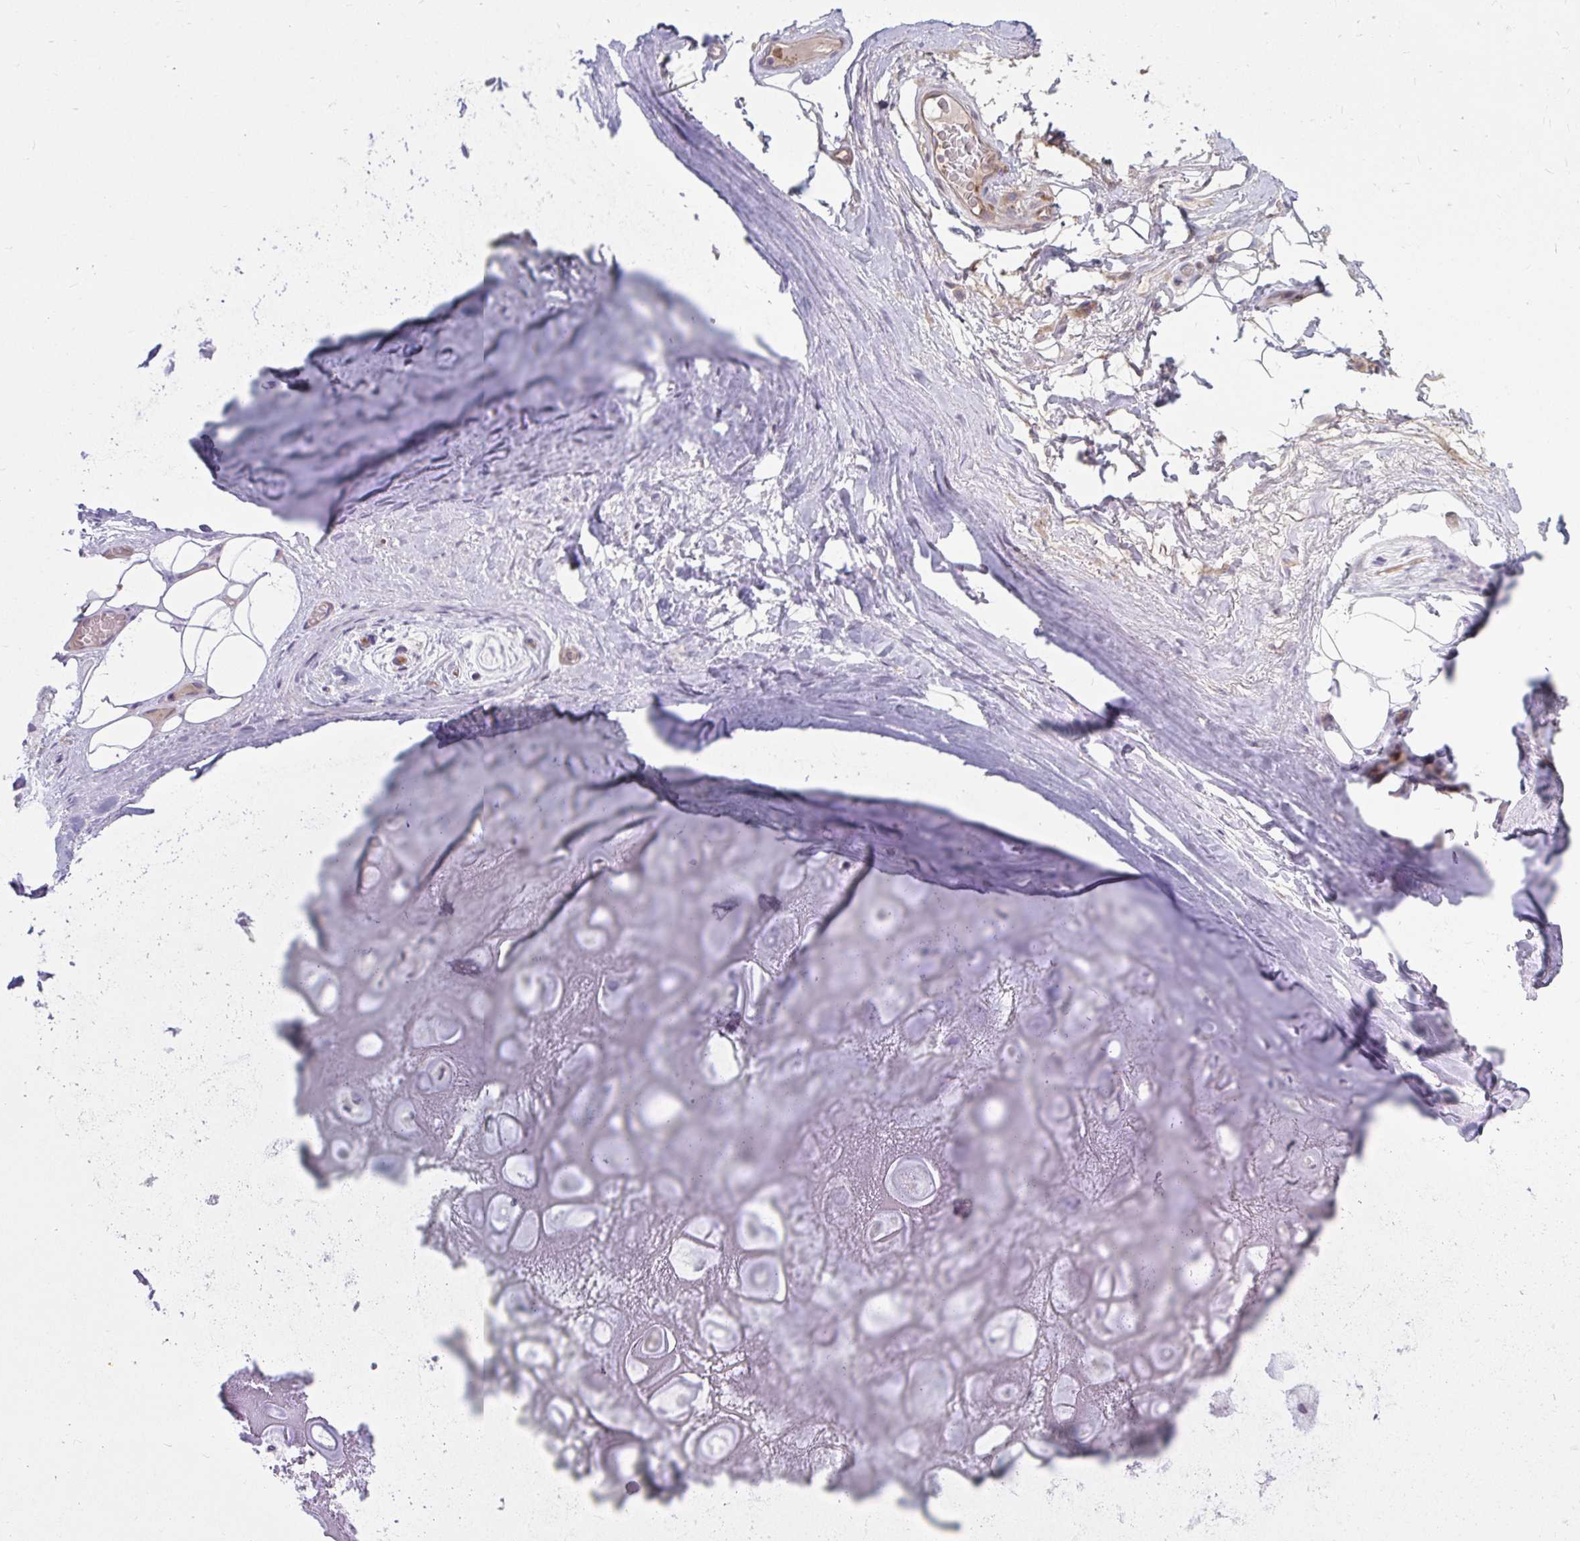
{"staining": {"intensity": "negative", "quantity": "none", "location": "none"}, "tissue": "adipose tissue", "cell_type": "Adipocytes", "image_type": "normal", "snomed": [{"axis": "morphology", "description": "Normal tissue, NOS"}, {"axis": "topography", "description": "Lymph node"}, {"axis": "topography", "description": "Cartilage tissue"}, {"axis": "topography", "description": "Nasopharynx"}], "caption": "Immunohistochemistry (IHC) of normal human adipose tissue displays no positivity in adipocytes.", "gene": "ASAP1", "patient": {"sex": "male", "age": 63}}